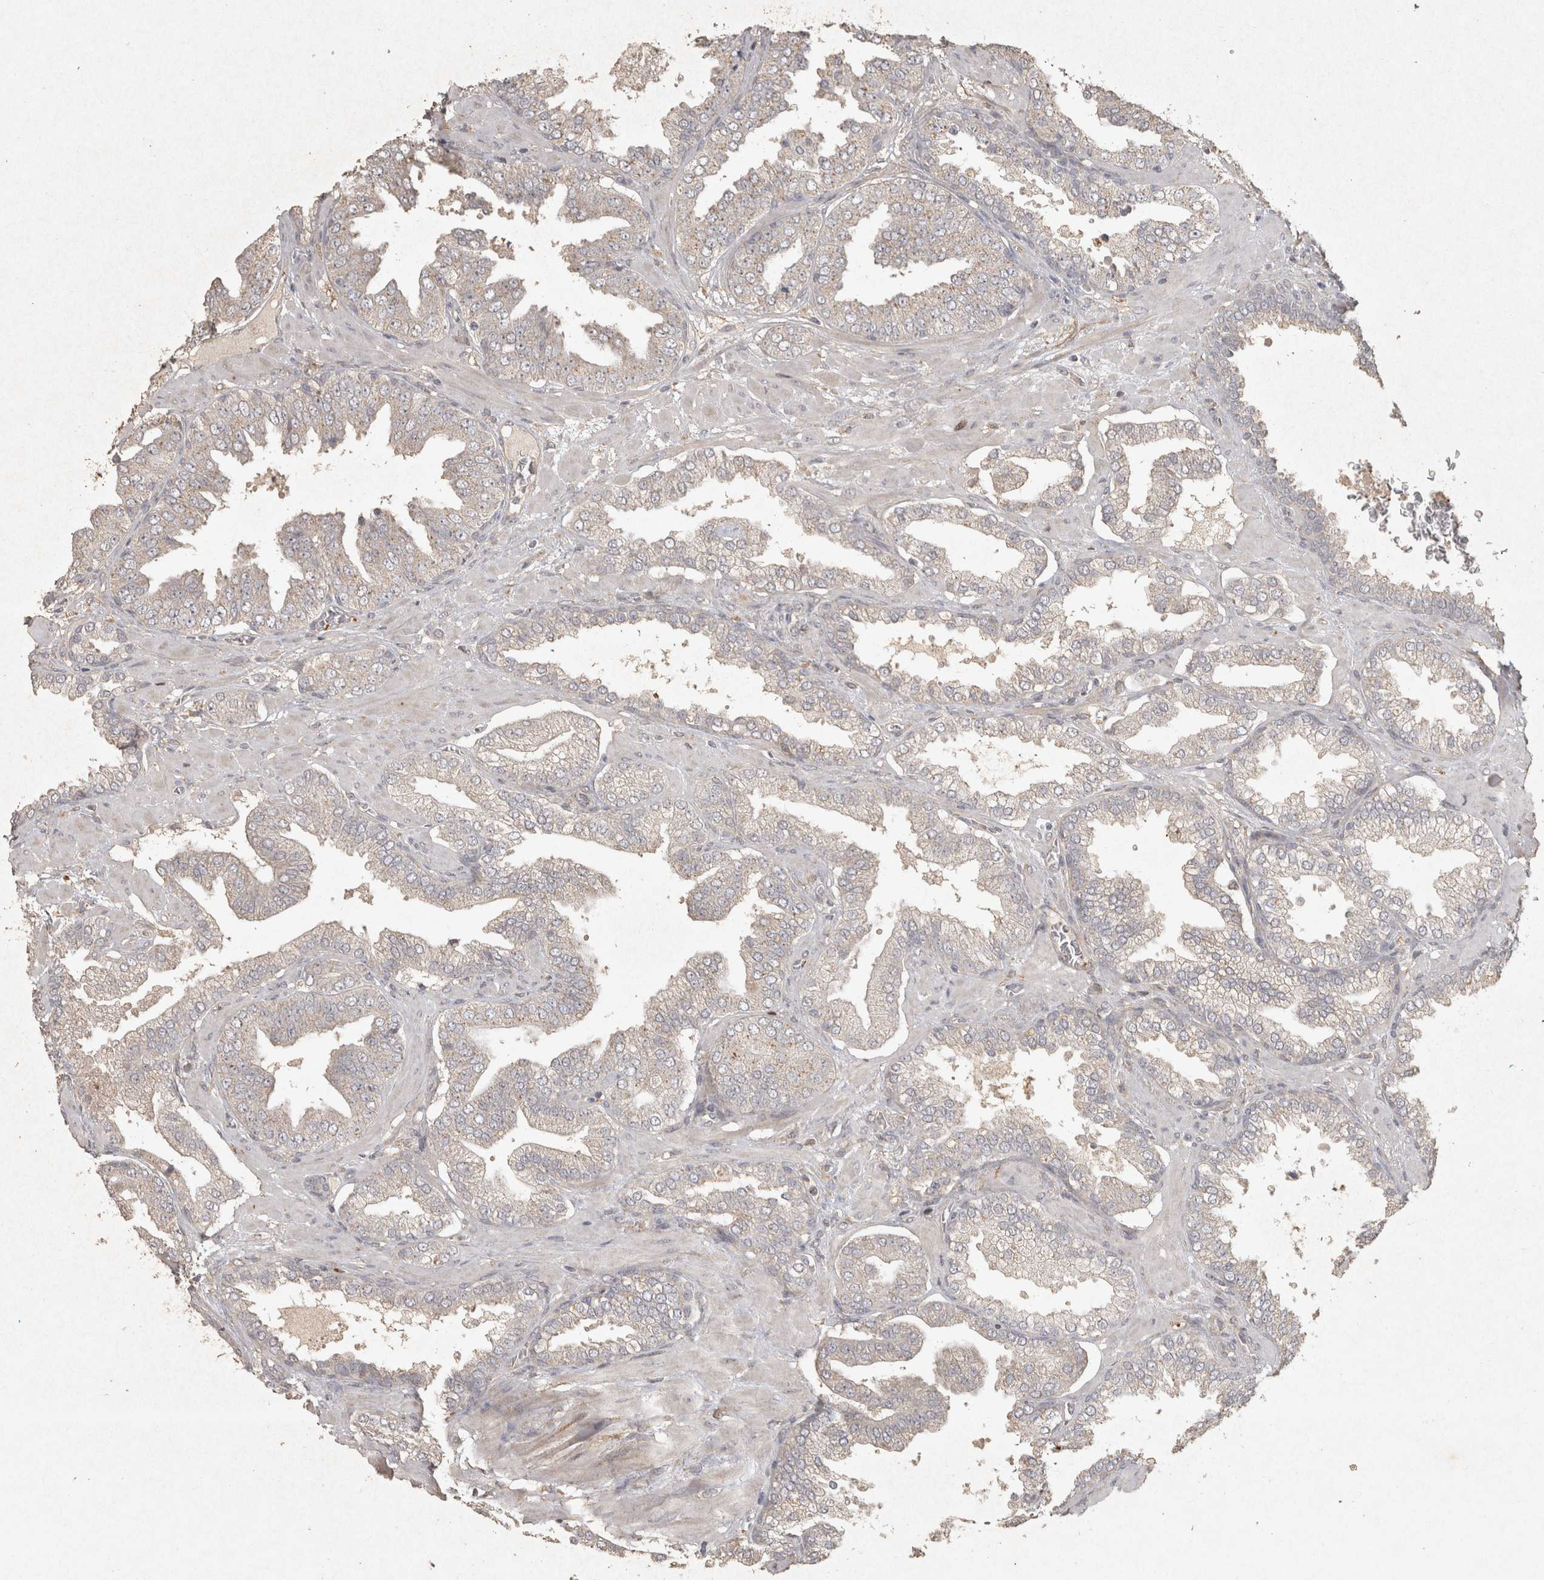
{"staining": {"intensity": "weak", "quantity": "25%-75%", "location": "cytoplasmic/membranous"}, "tissue": "prostate cancer", "cell_type": "Tumor cells", "image_type": "cancer", "snomed": [{"axis": "morphology", "description": "Adenocarcinoma, Low grade"}, {"axis": "topography", "description": "Prostate"}], "caption": "This is a photomicrograph of immunohistochemistry staining of adenocarcinoma (low-grade) (prostate), which shows weak expression in the cytoplasmic/membranous of tumor cells.", "gene": "OSTN", "patient": {"sex": "male", "age": 62}}